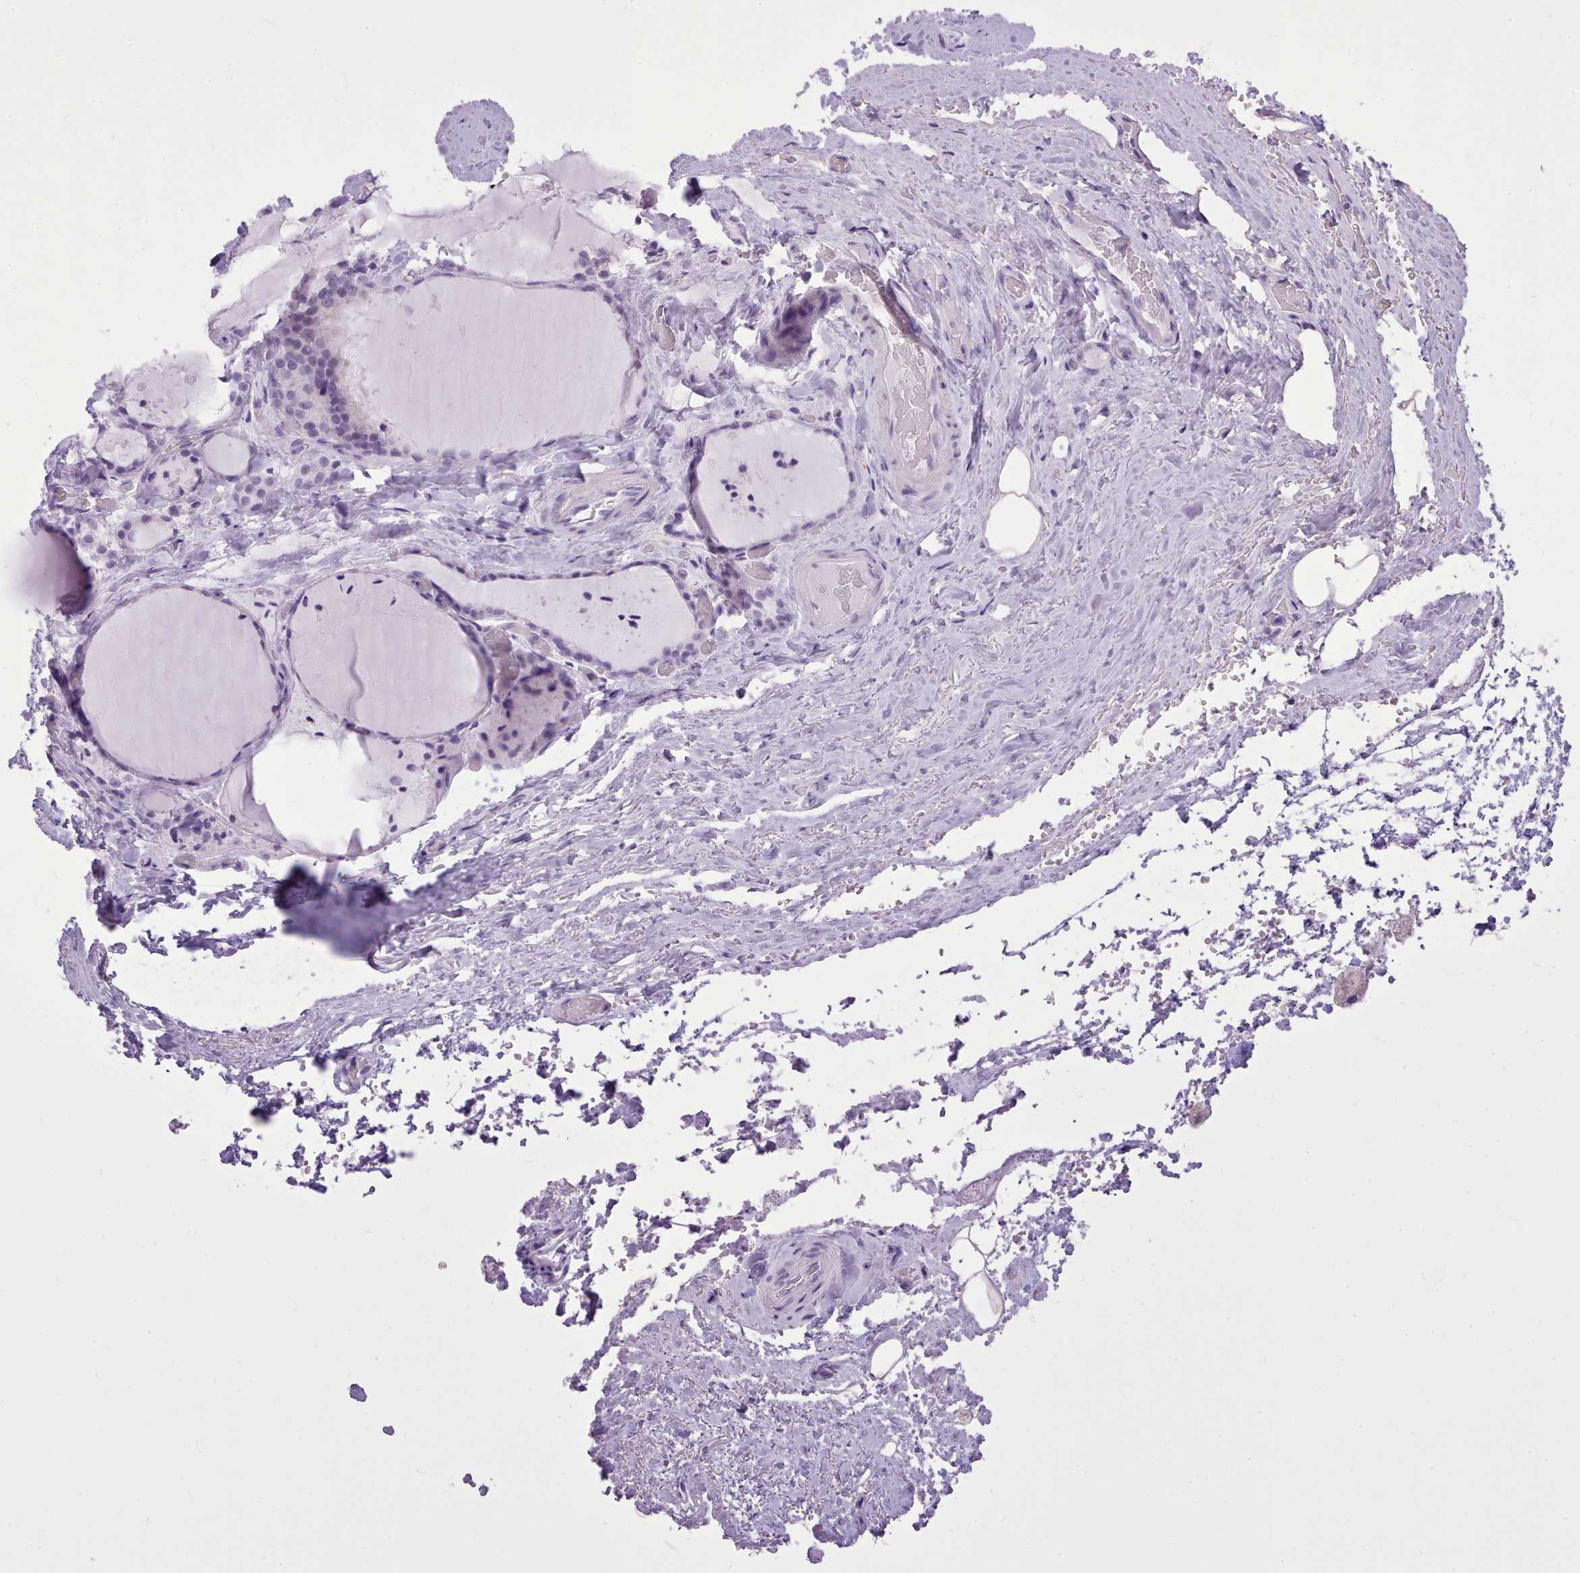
{"staining": {"intensity": "negative", "quantity": "none", "location": "none"}, "tissue": "thyroid cancer", "cell_type": "Tumor cells", "image_type": "cancer", "snomed": [{"axis": "morphology", "description": "Papillary adenocarcinoma, NOS"}, {"axis": "topography", "description": "Thyroid gland"}], "caption": "Immunohistochemical staining of human thyroid cancer (papillary adenocarcinoma) reveals no significant positivity in tumor cells.", "gene": "FBXO48", "patient": {"sex": "male", "age": 77}}